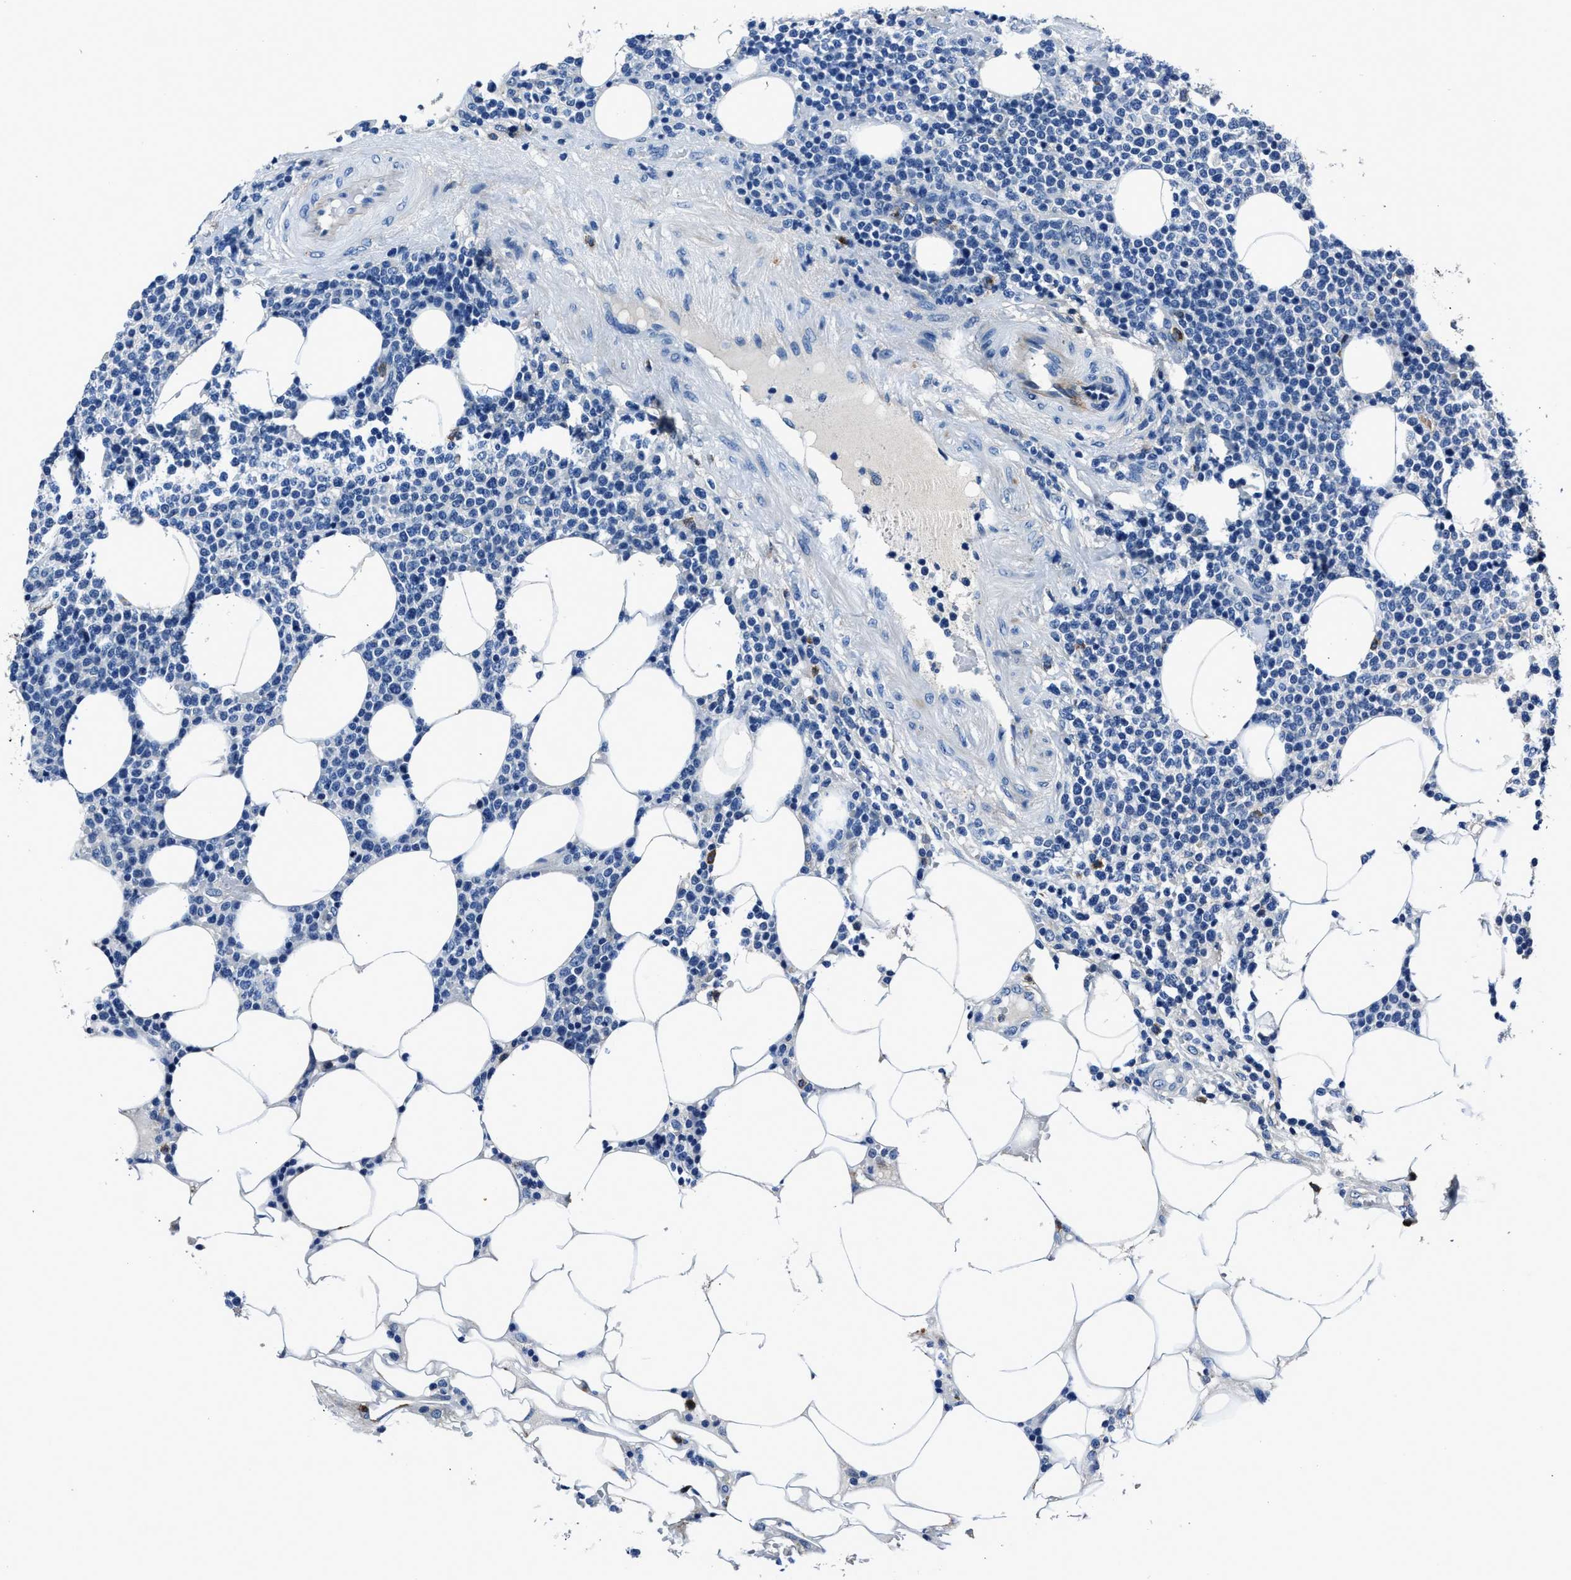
{"staining": {"intensity": "negative", "quantity": "none", "location": "none"}, "tissue": "lymphoma", "cell_type": "Tumor cells", "image_type": "cancer", "snomed": [{"axis": "morphology", "description": "Malignant lymphoma, non-Hodgkin's type, High grade"}, {"axis": "topography", "description": "Lymph node"}], "caption": "A histopathology image of human lymphoma is negative for staining in tumor cells. (Brightfield microscopy of DAB IHC at high magnification).", "gene": "FGL2", "patient": {"sex": "male", "age": 61}}